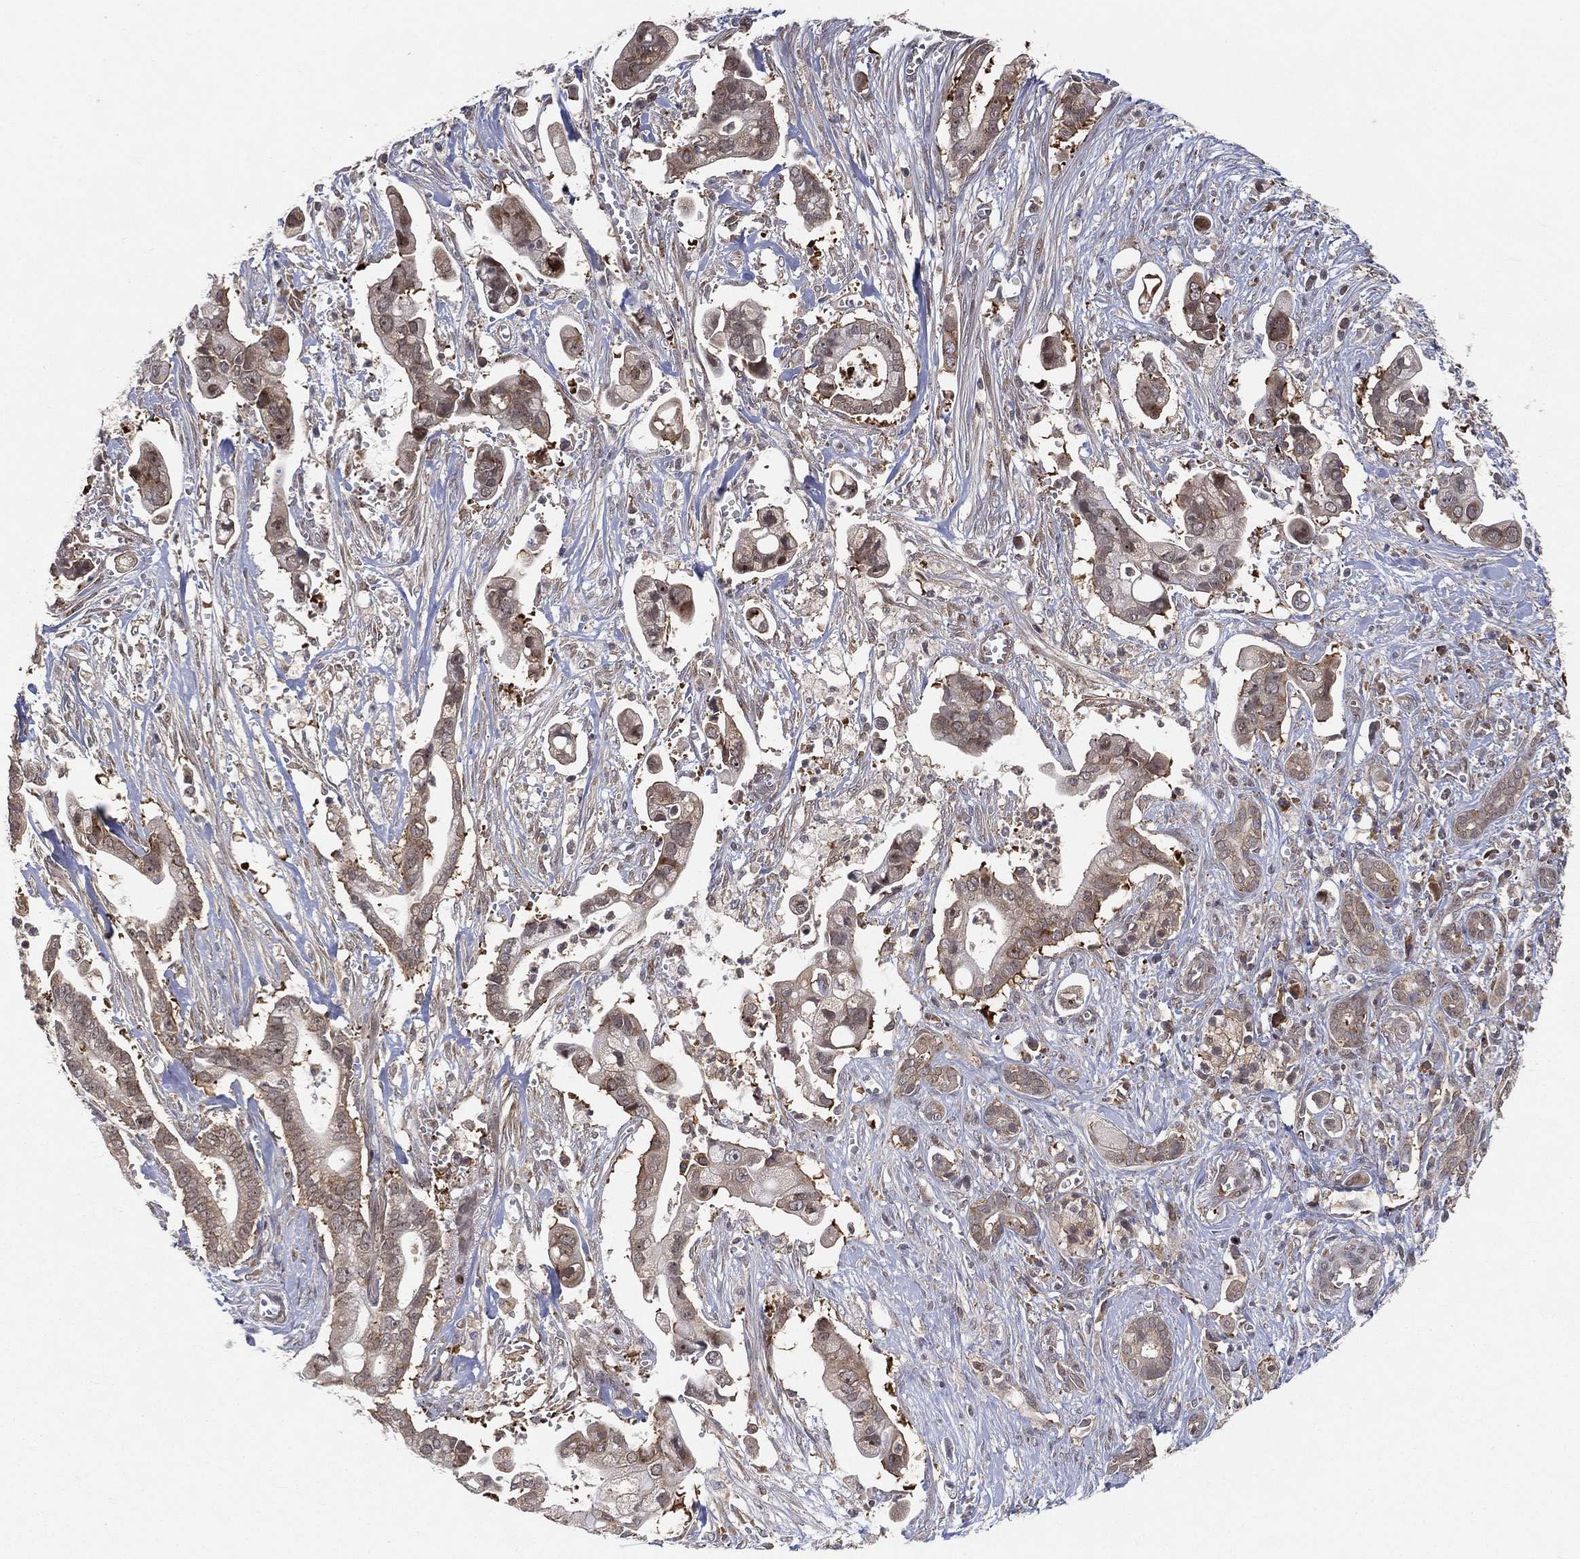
{"staining": {"intensity": "moderate", "quantity": "25%-75%", "location": "cytoplasmic/membranous"}, "tissue": "pancreatic cancer", "cell_type": "Tumor cells", "image_type": "cancer", "snomed": [{"axis": "morphology", "description": "Adenocarcinoma, NOS"}, {"axis": "topography", "description": "Pancreas"}], "caption": "Moderate cytoplasmic/membranous positivity for a protein is seen in about 25%-75% of tumor cells of pancreatic cancer (adenocarcinoma) using immunohistochemistry (IHC).", "gene": "TMTC4", "patient": {"sex": "male", "age": 61}}